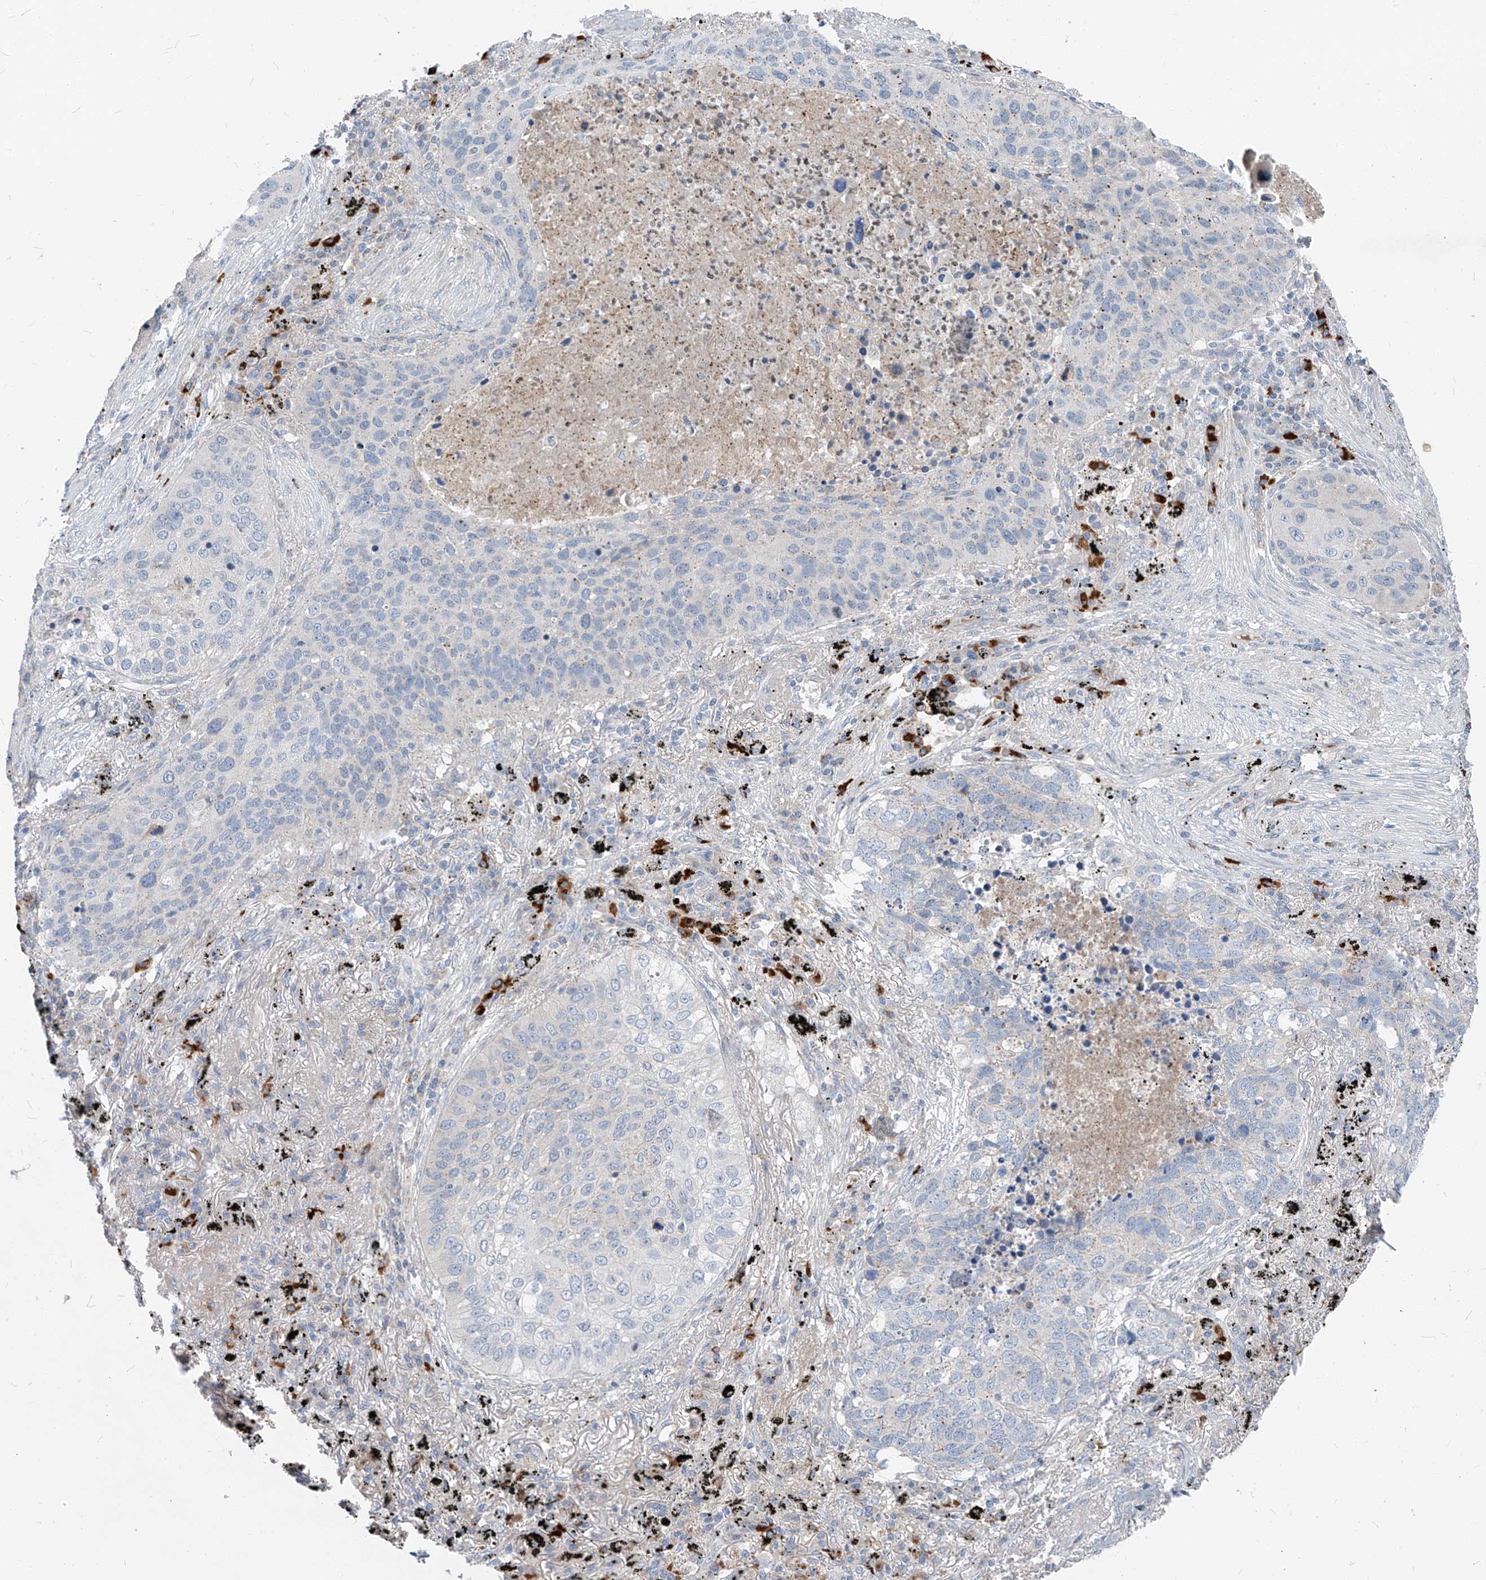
{"staining": {"intensity": "negative", "quantity": "none", "location": "none"}, "tissue": "lung cancer", "cell_type": "Tumor cells", "image_type": "cancer", "snomed": [{"axis": "morphology", "description": "Squamous cell carcinoma, NOS"}, {"axis": "topography", "description": "Lung"}], "caption": "Immunohistochemical staining of lung cancer demonstrates no significant staining in tumor cells. The staining was performed using DAB to visualize the protein expression in brown, while the nuclei were stained in blue with hematoxylin (Magnification: 20x).", "gene": "CHMP2B", "patient": {"sex": "female", "age": 63}}